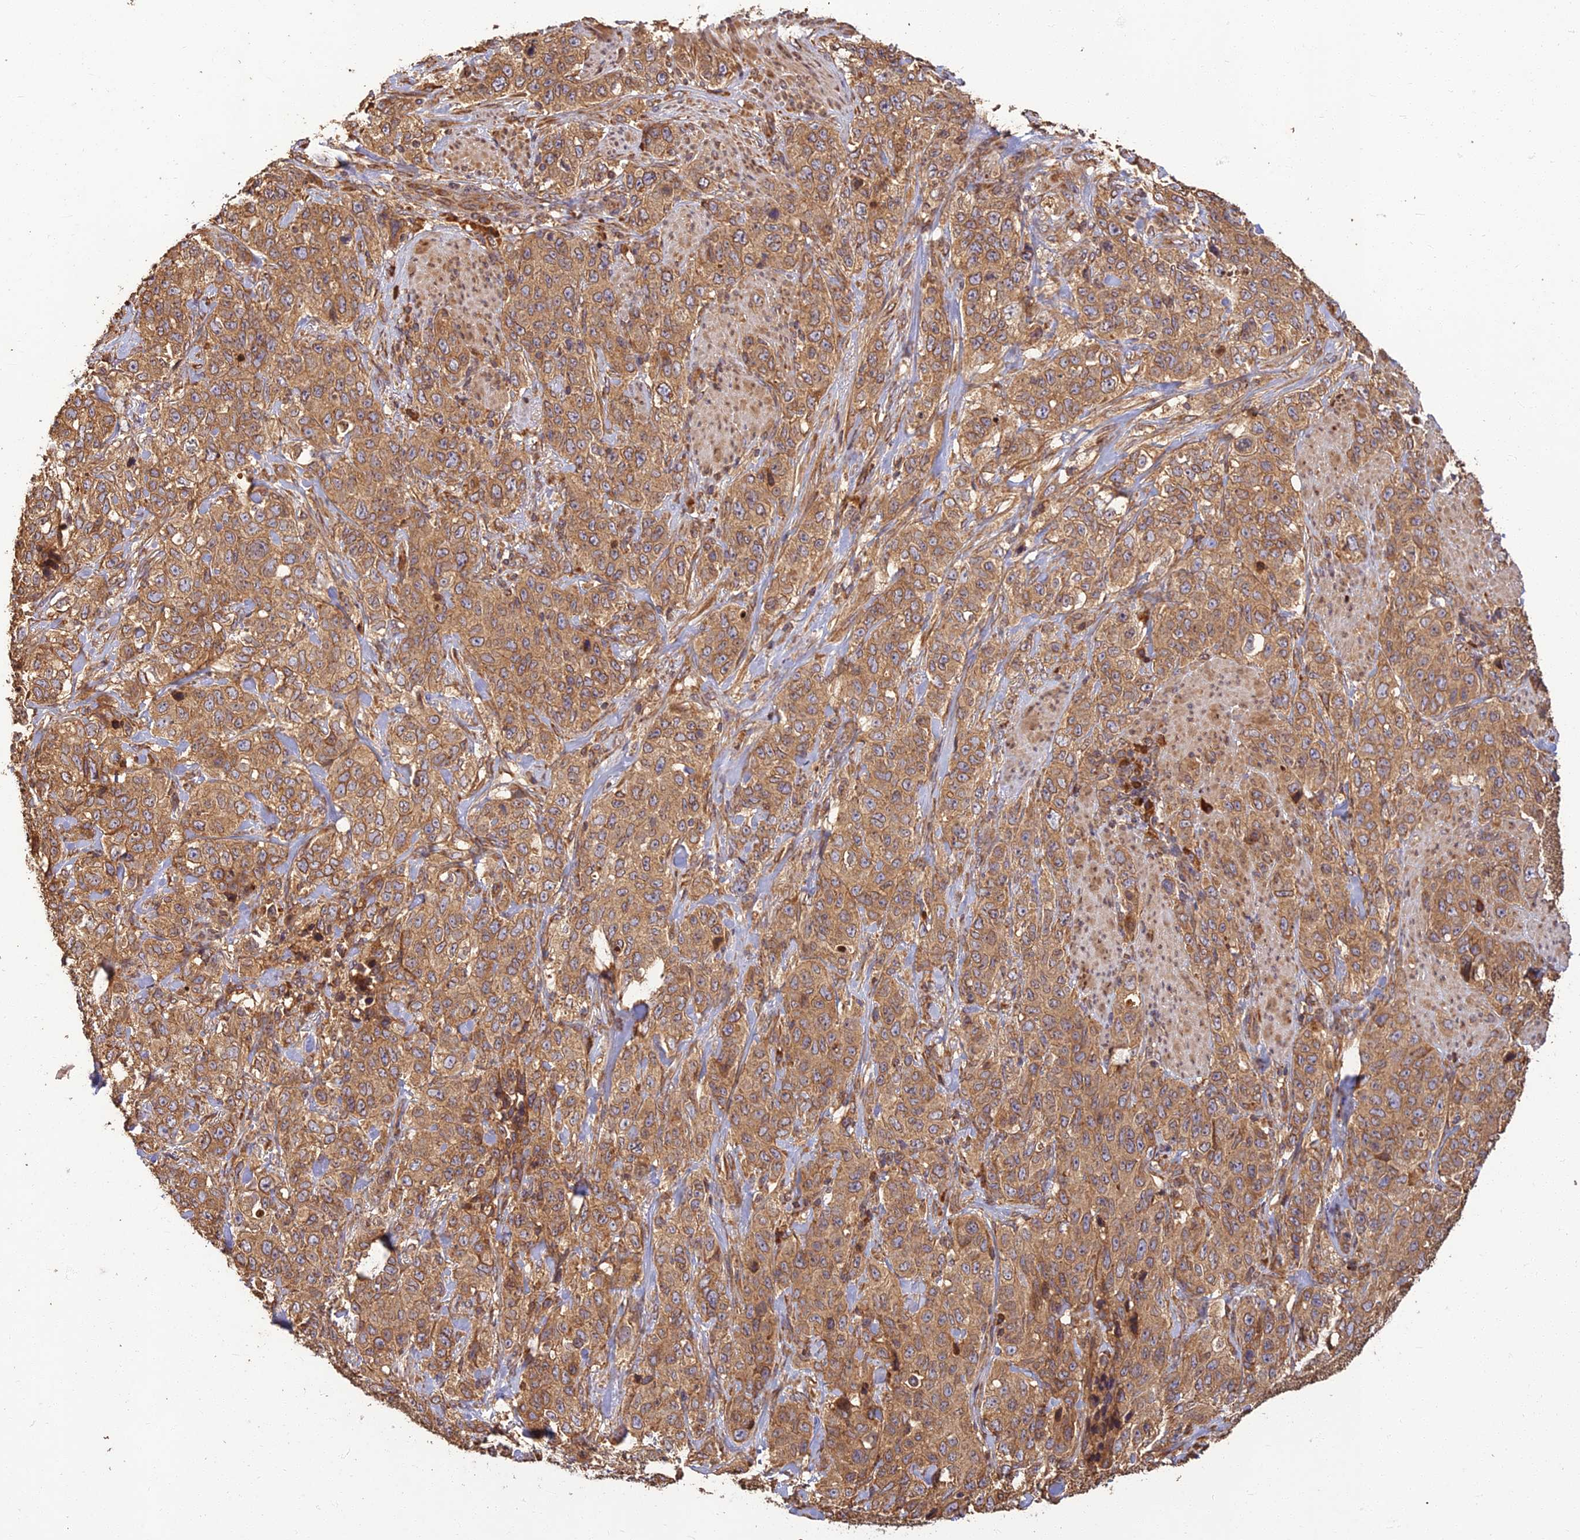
{"staining": {"intensity": "moderate", "quantity": ">75%", "location": "cytoplasmic/membranous"}, "tissue": "stomach cancer", "cell_type": "Tumor cells", "image_type": "cancer", "snomed": [{"axis": "morphology", "description": "Adenocarcinoma, NOS"}, {"axis": "topography", "description": "Stomach"}], "caption": "A micrograph showing moderate cytoplasmic/membranous positivity in approximately >75% of tumor cells in adenocarcinoma (stomach), as visualized by brown immunohistochemical staining.", "gene": "CORO1C", "patient": {"sex": "male", "age": 48}}